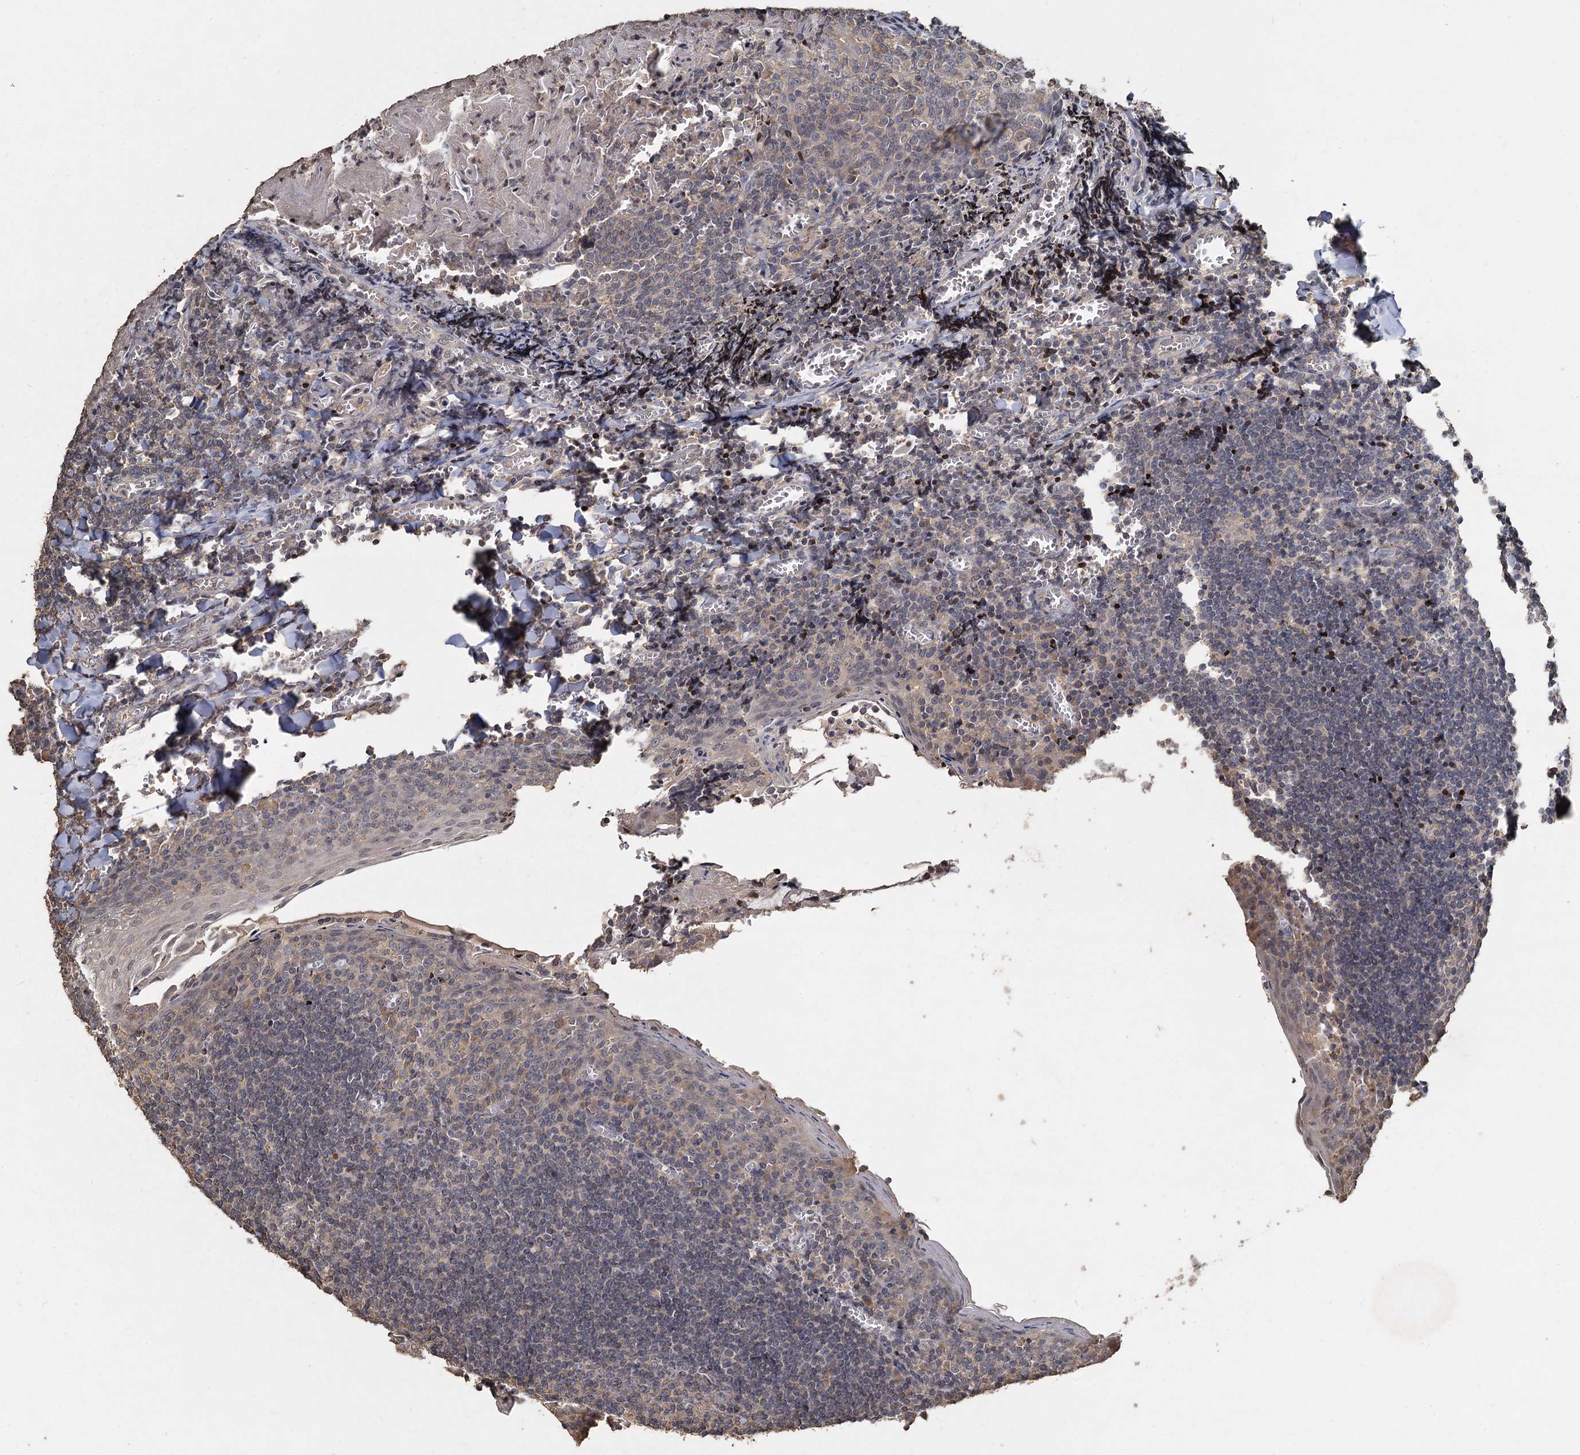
{"staining": {"intensity": "negative", "quantity": "none", "location": "none"}, "tissue": "tonsil", "cell_type": "Germinal center cells", "image_type": "normal", "snomed": [{"axis": "morphology", "description": "Normal tissue, NOS"}, {"axis": "topography", "description": "Tonsil"}], "caption": "This is an immunohistochemistry (IHC) histopathology image of normal human tonsil. There is no staining in germinal center cells.", "gene": "CCDC61", "patient": {"sex": "male", "age": 27}}